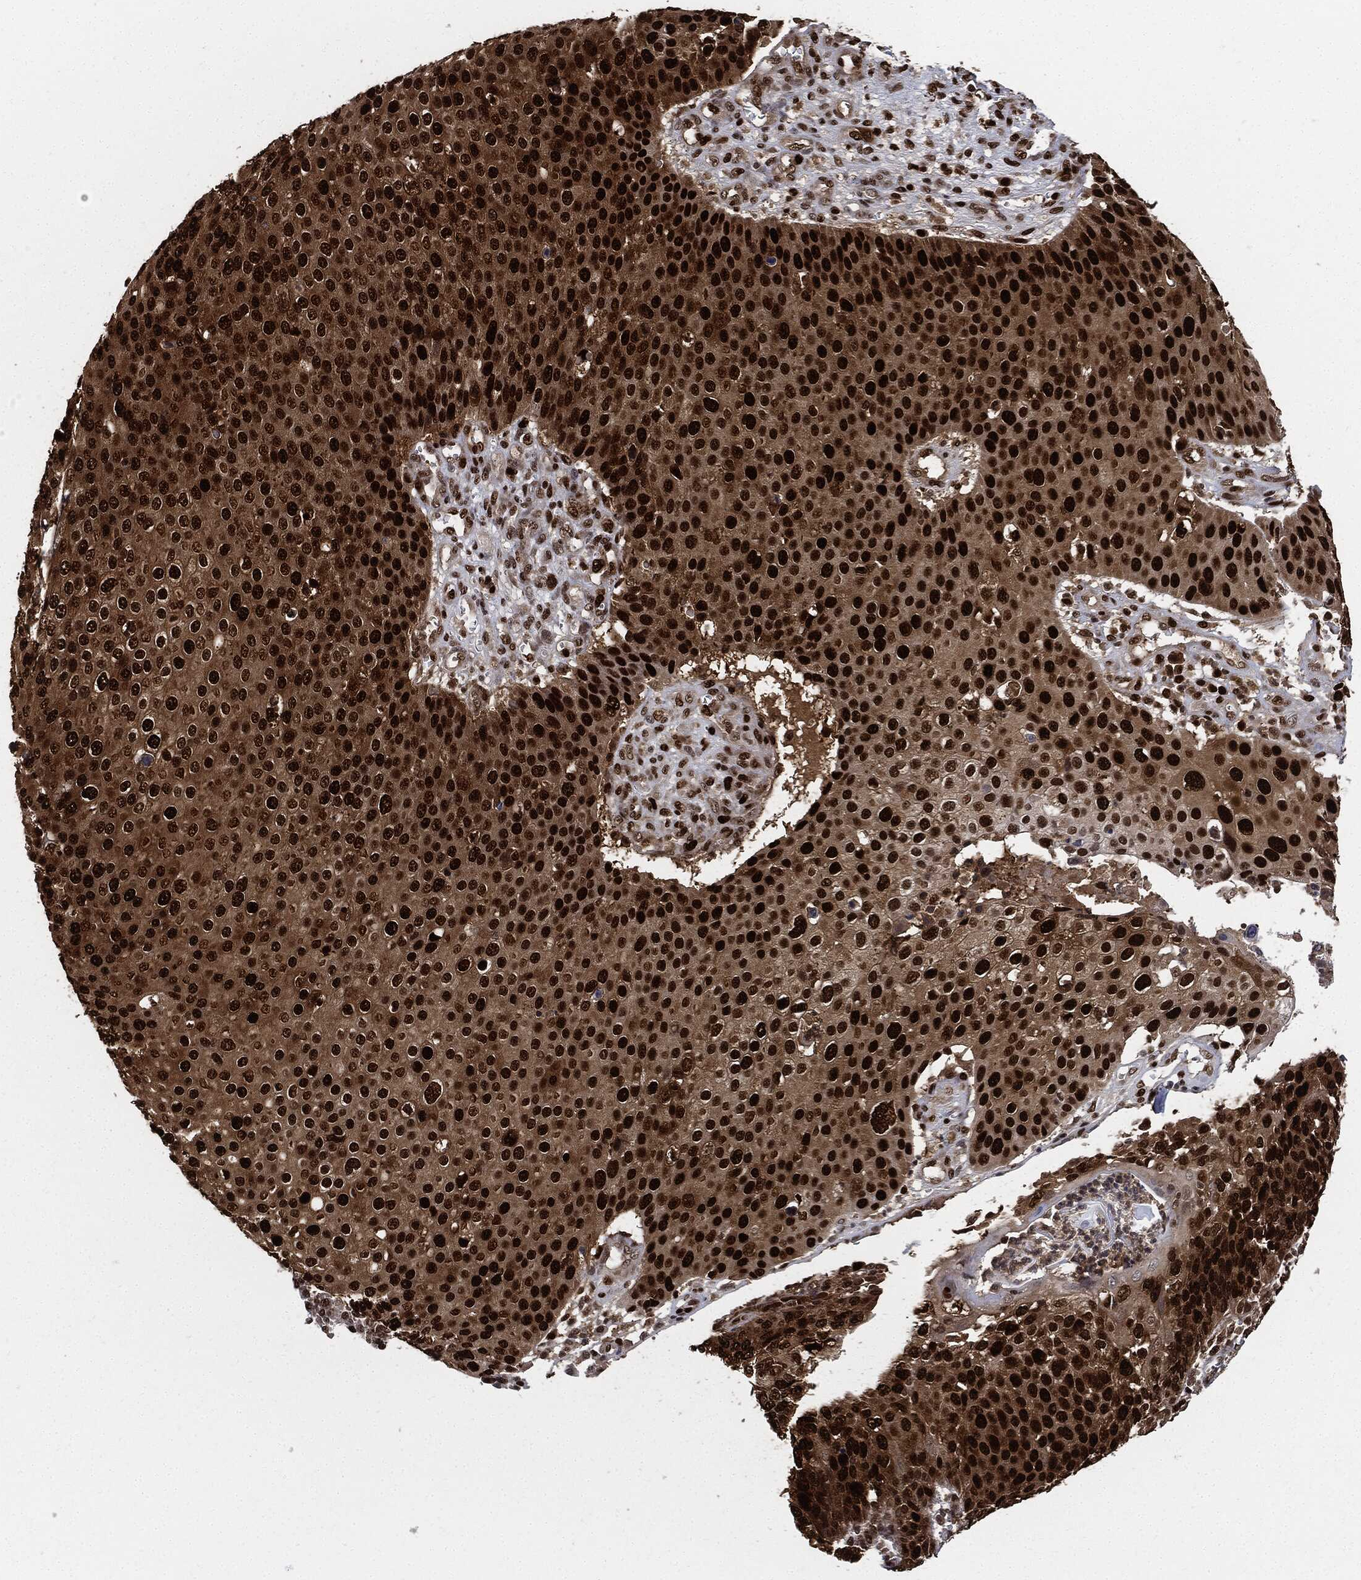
{"staining": {"intensity": "strong", "quantity": ">75%", "location": "nuclear"}, "tissue": "skin cancer", "cell_type": "Tumor cells", "image_type": "cancer", "snomed": [{"axis": "morphology", "description": "Squamous cell carcinoma, NOS"}, {"axis": "topography", "description": "Skin"}], "caption": "Immunohistochemical staining of squamous cell carcinoma (skin) exhibits high levels of strong nuclear staining in about >75% of tumor cells.", "gene": "PCNA", "patient": {"sex": "male", "age": 71}}